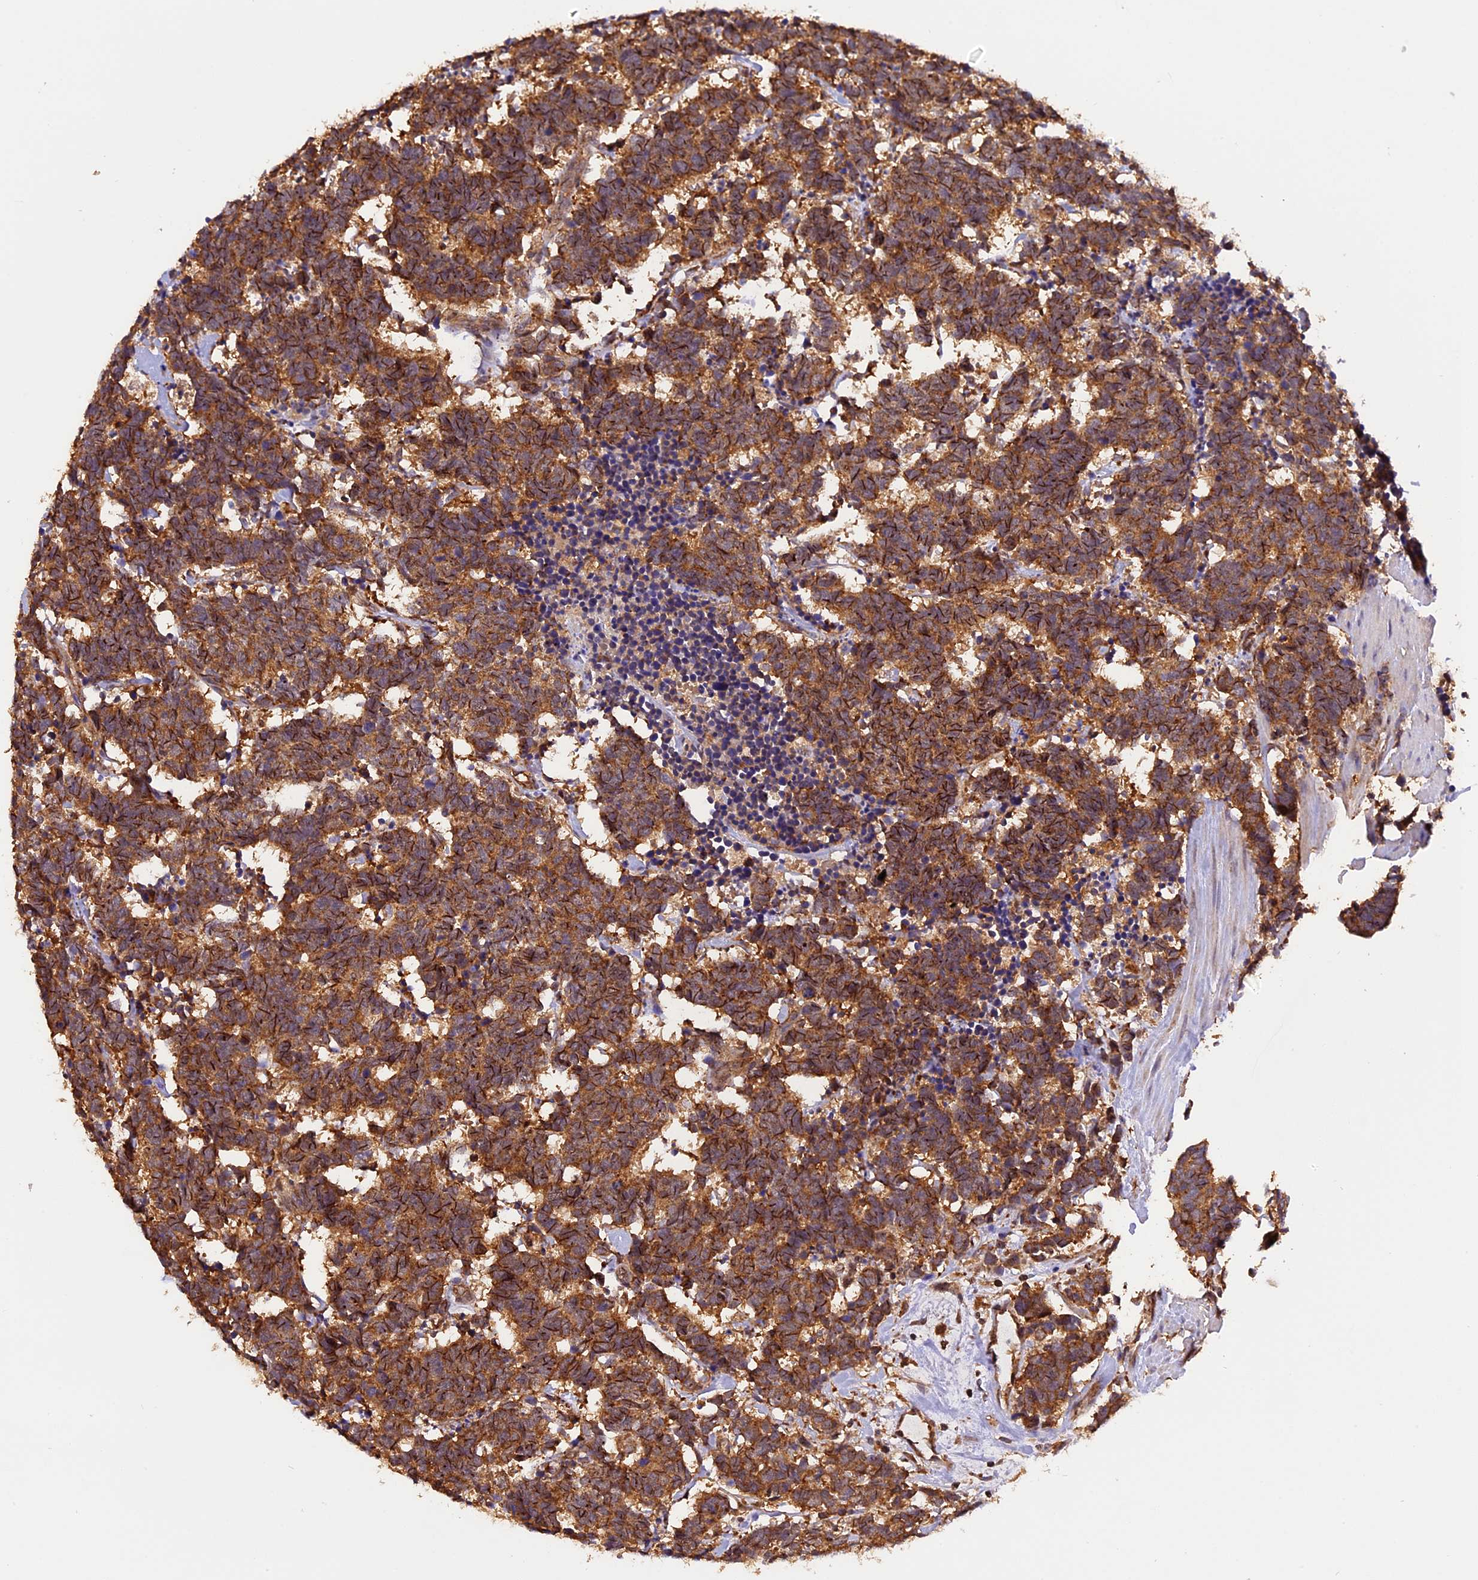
{"staining": {"intensity": "strong", "quantity": ">75%", "location": "cytoplasmic/membranous"}, "tissue": "carcinoid", "cell_type": "Tumor cells", "image_type": "cancer", "snomed": [{"axis": "morphology", "description": "Carcinoma, NOS"}, {"axis": "morphology", "description": "Carcinoid, malignant, NOS"}, {"axis": "topography", "description": "Urinary bladder"}], "caption": "Immunohistochemistry (IHC) micrograph of neoplastic tissue: human carcinoma stained using IHC reveals high levels of strong protein expression localized specifically in the cytoplasmic/membranous of tumor cells, appearing as a cytoplasmic/membranous brown color.", "gene": "PEX3", "patient": {"sex": "male", "age": 57}}